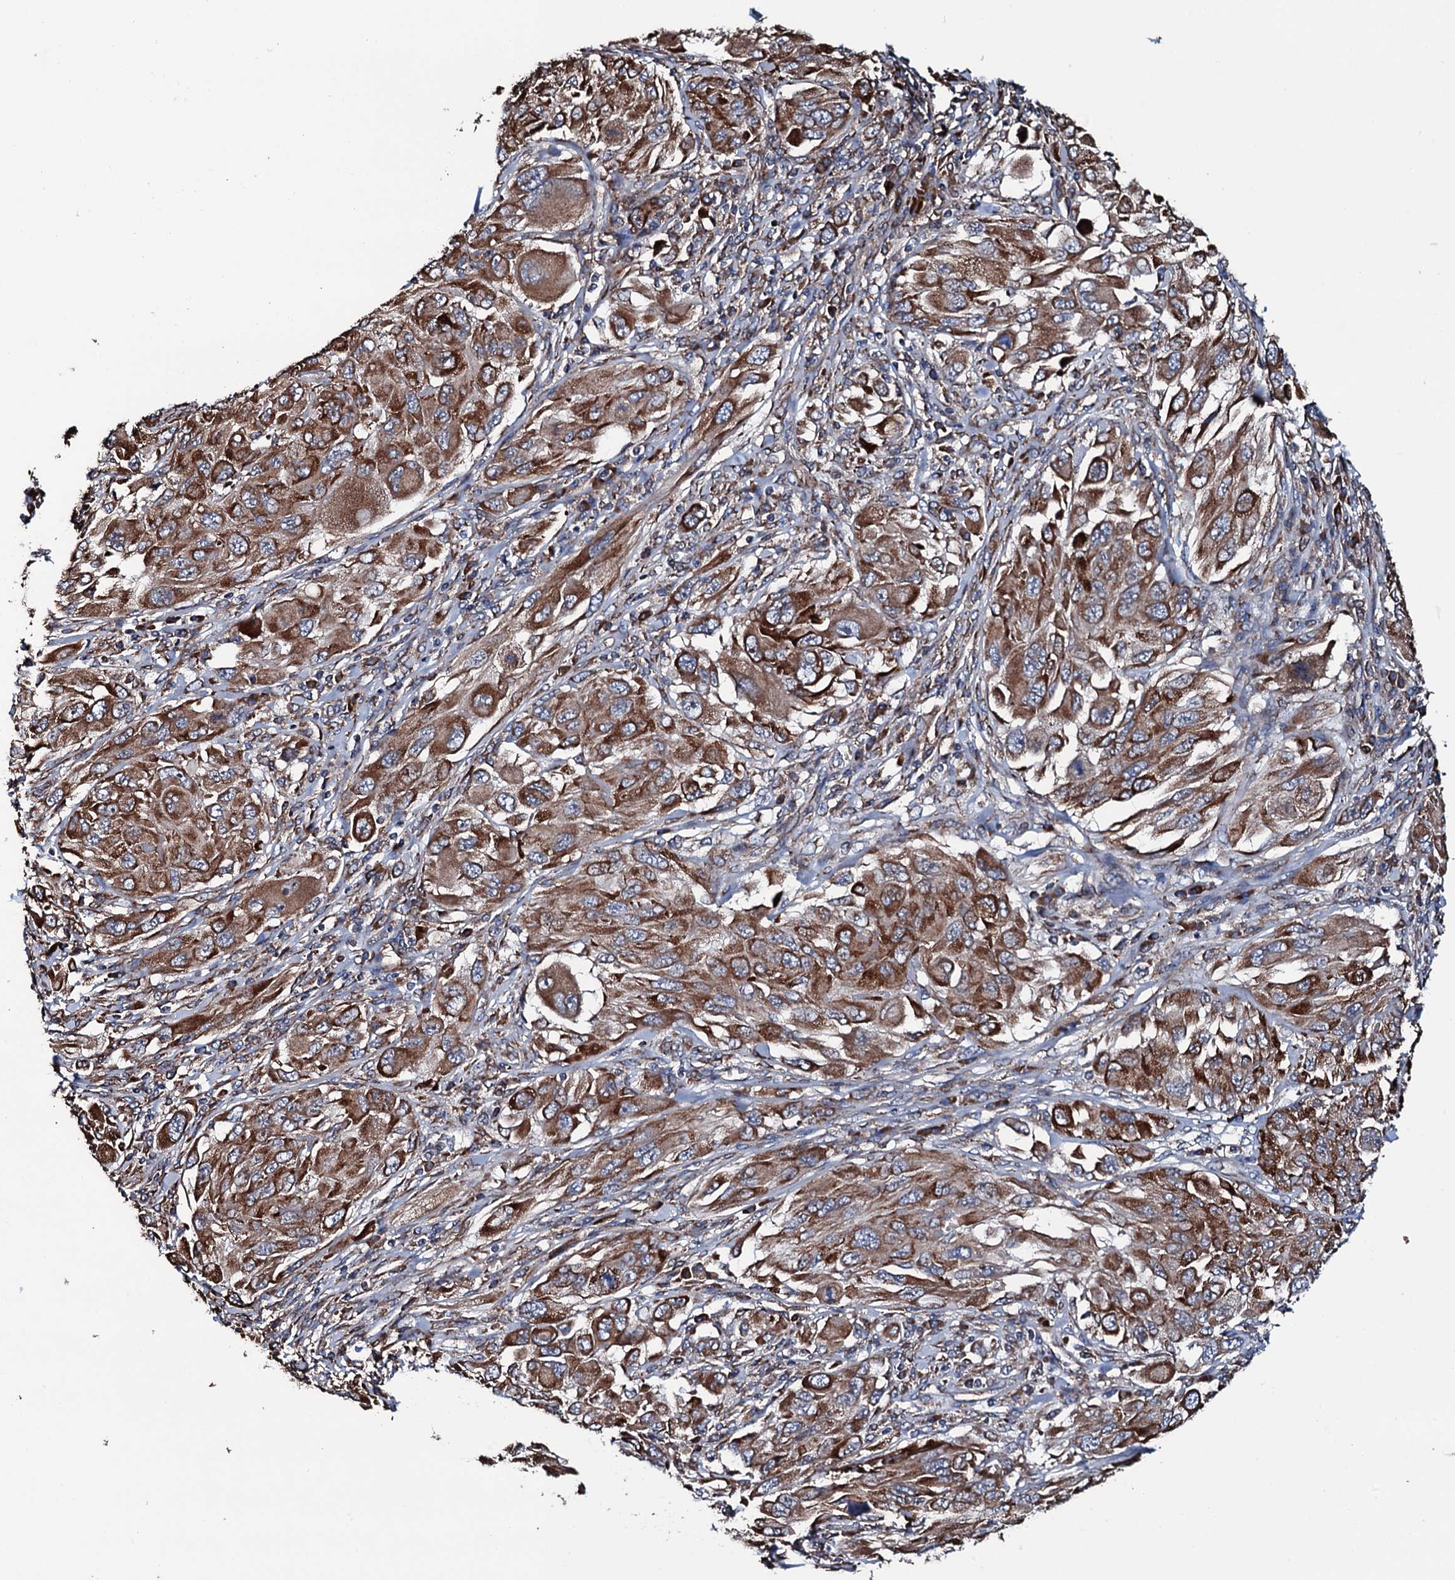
{"staining": {"intensity": "strong", "quantity": ">75%", "location": "cytoplasmic/membranous"}, "tissue": "melanoma", "cell_type": "Tumor cells", "image_type": "cancer", "snomed": [{"axis": "morphology", "description": "Malignant melanoma, NOS"}, {"axis": "topography", "description": "Skin"}], "caption": "A high-resolution micrograph shows immunohistochemistry (IHC) staining of melanoma, which demonstrates strong cytoplasmic/membranous positivity in about >75% of tumor cells.", "gene": "RAB12", "patient": {"sex": "female", "age": 91}}